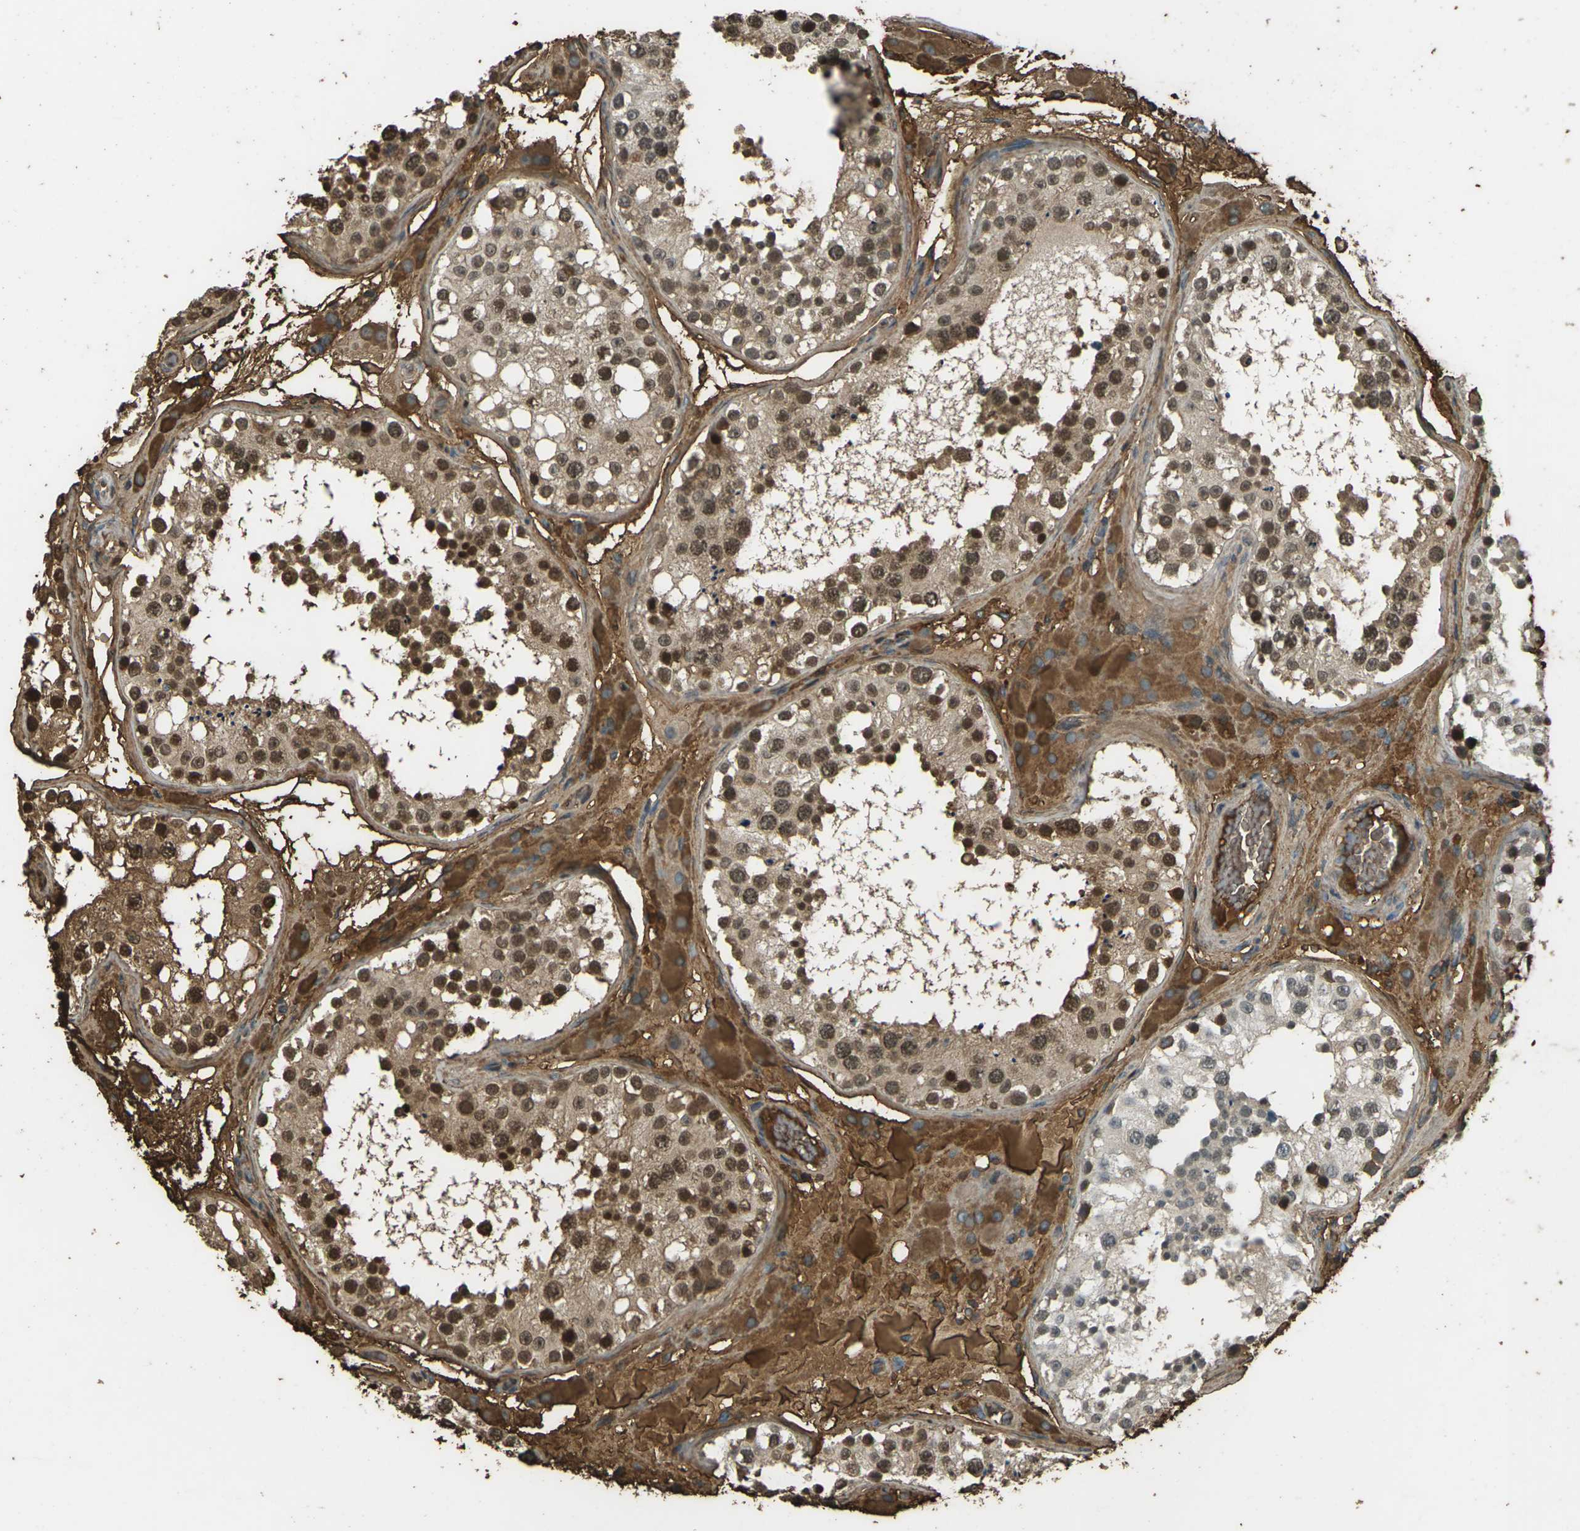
{"staining": {"intensity": "moderate", "quantity": ">75%", "location": "cytoplasmic/membranous,nuclear"}, "tissue": "testis", "cell_type": "Cells in seminiferous ducts", "image_type": "normal", "snomed": [{"axis": "morphology", "description": "Normal tissue, NOS"}, {"axis": "topography", "description": "Testis"}], "caption": "Cells in seminiferous ducts show medium levels of moderate cytoplasmic/membranous,nuclear staining in about >75% of cells in normal testis.", "gene": "CYP1B1", "patient": {"sex": "male", "age": 26}}